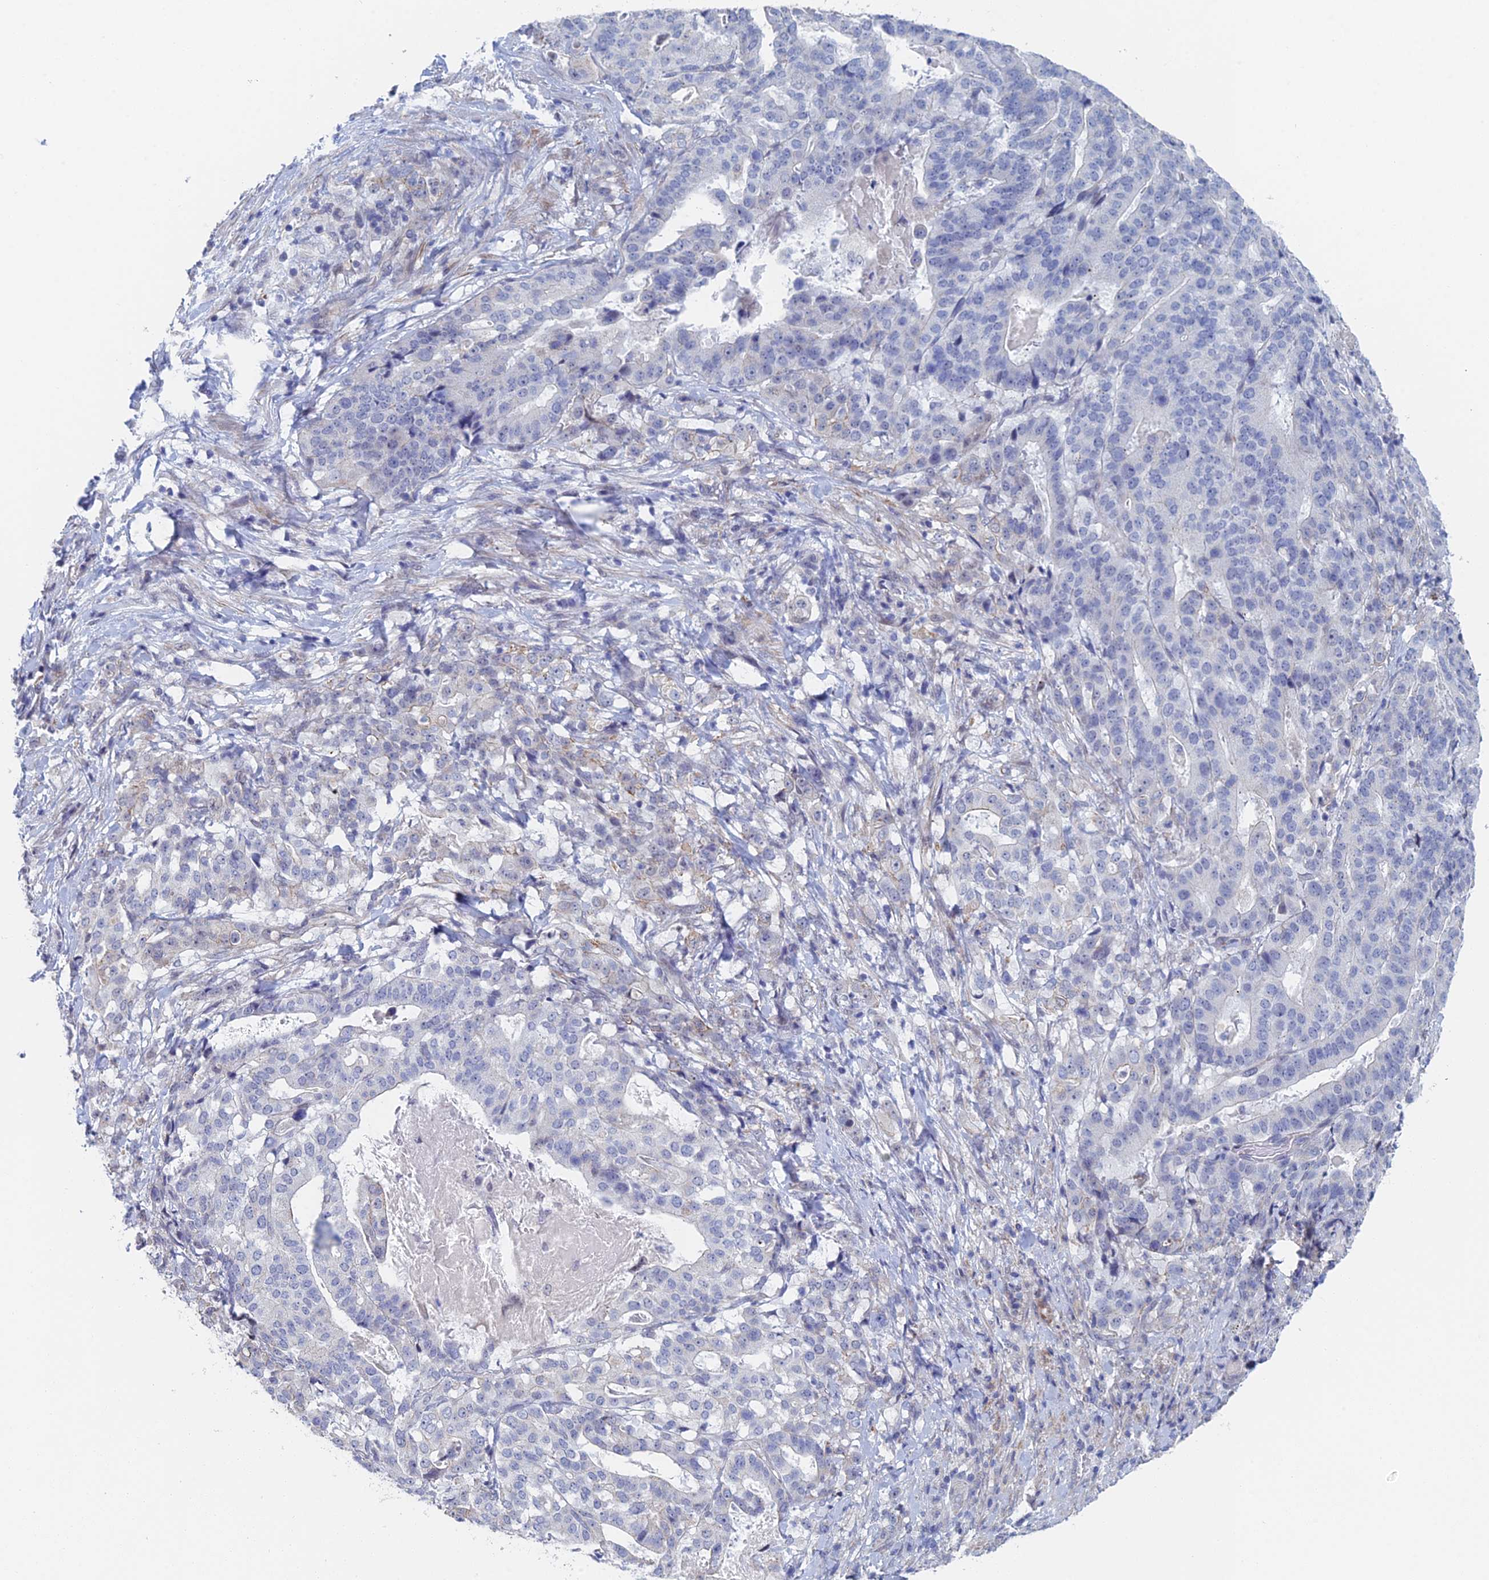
{"staining": {"intensity": "negative", "quantity": "none", "location": "none"}, "tissue": "stomach cancer", "cell_type": "Tumor cells", "image_type": "cancer", "snomed": [{"axis": "morphology", "description": "Adenocarcinoma, NOS"}, {"axis": "topography", "description": "Stomach"}], "caption": "Tumor cells are negative for brown protein staining in stomach adenocarcinoma.", "gene": "GMNC", "patient": {"sex": "male", "age": 48}}